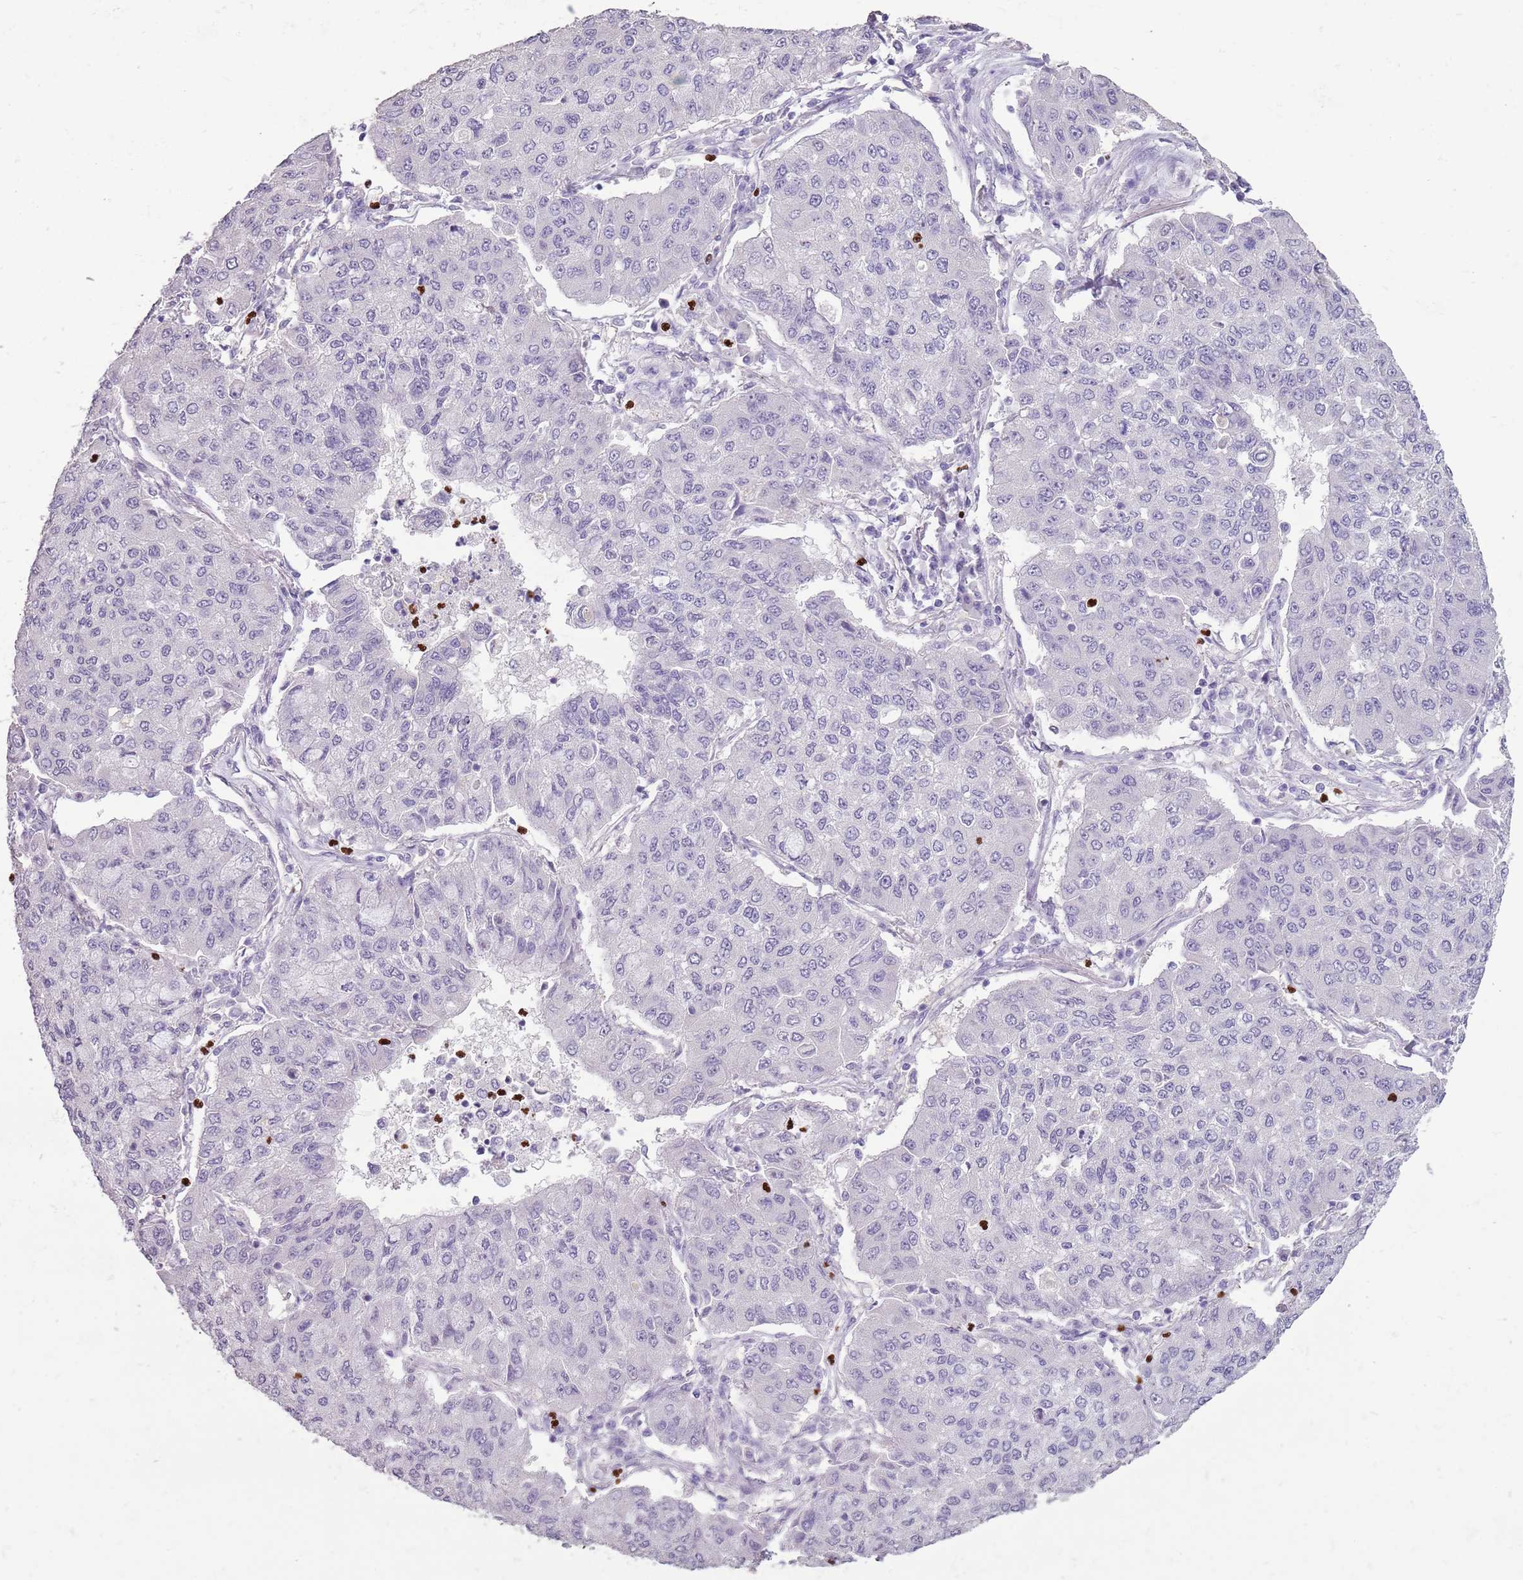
{"staining": {"intensity": "negative", "quantity": "none", "location": "none"}, "tissue": "lung cancer", "cell_type": "Tumor cells", "image_type": "cancer", "snomed": [{"axis": "morphology", "description": "Squamous cell carcinoma, NOS"}, {"axis": "topography", "description": "Lung"}], "caption": "IHC image of human lung cancer (squamous cell carcinoma) stained for a protein (brown), which exhibits no staining in tumor cells. The staining is performed using DAB (3,3'-diaminobenzidine) brown chromogen with nuclei counter-stained in using hematoxylin.", "gene": "CELF6", "patient": {"sex": "male", "age": 74}}